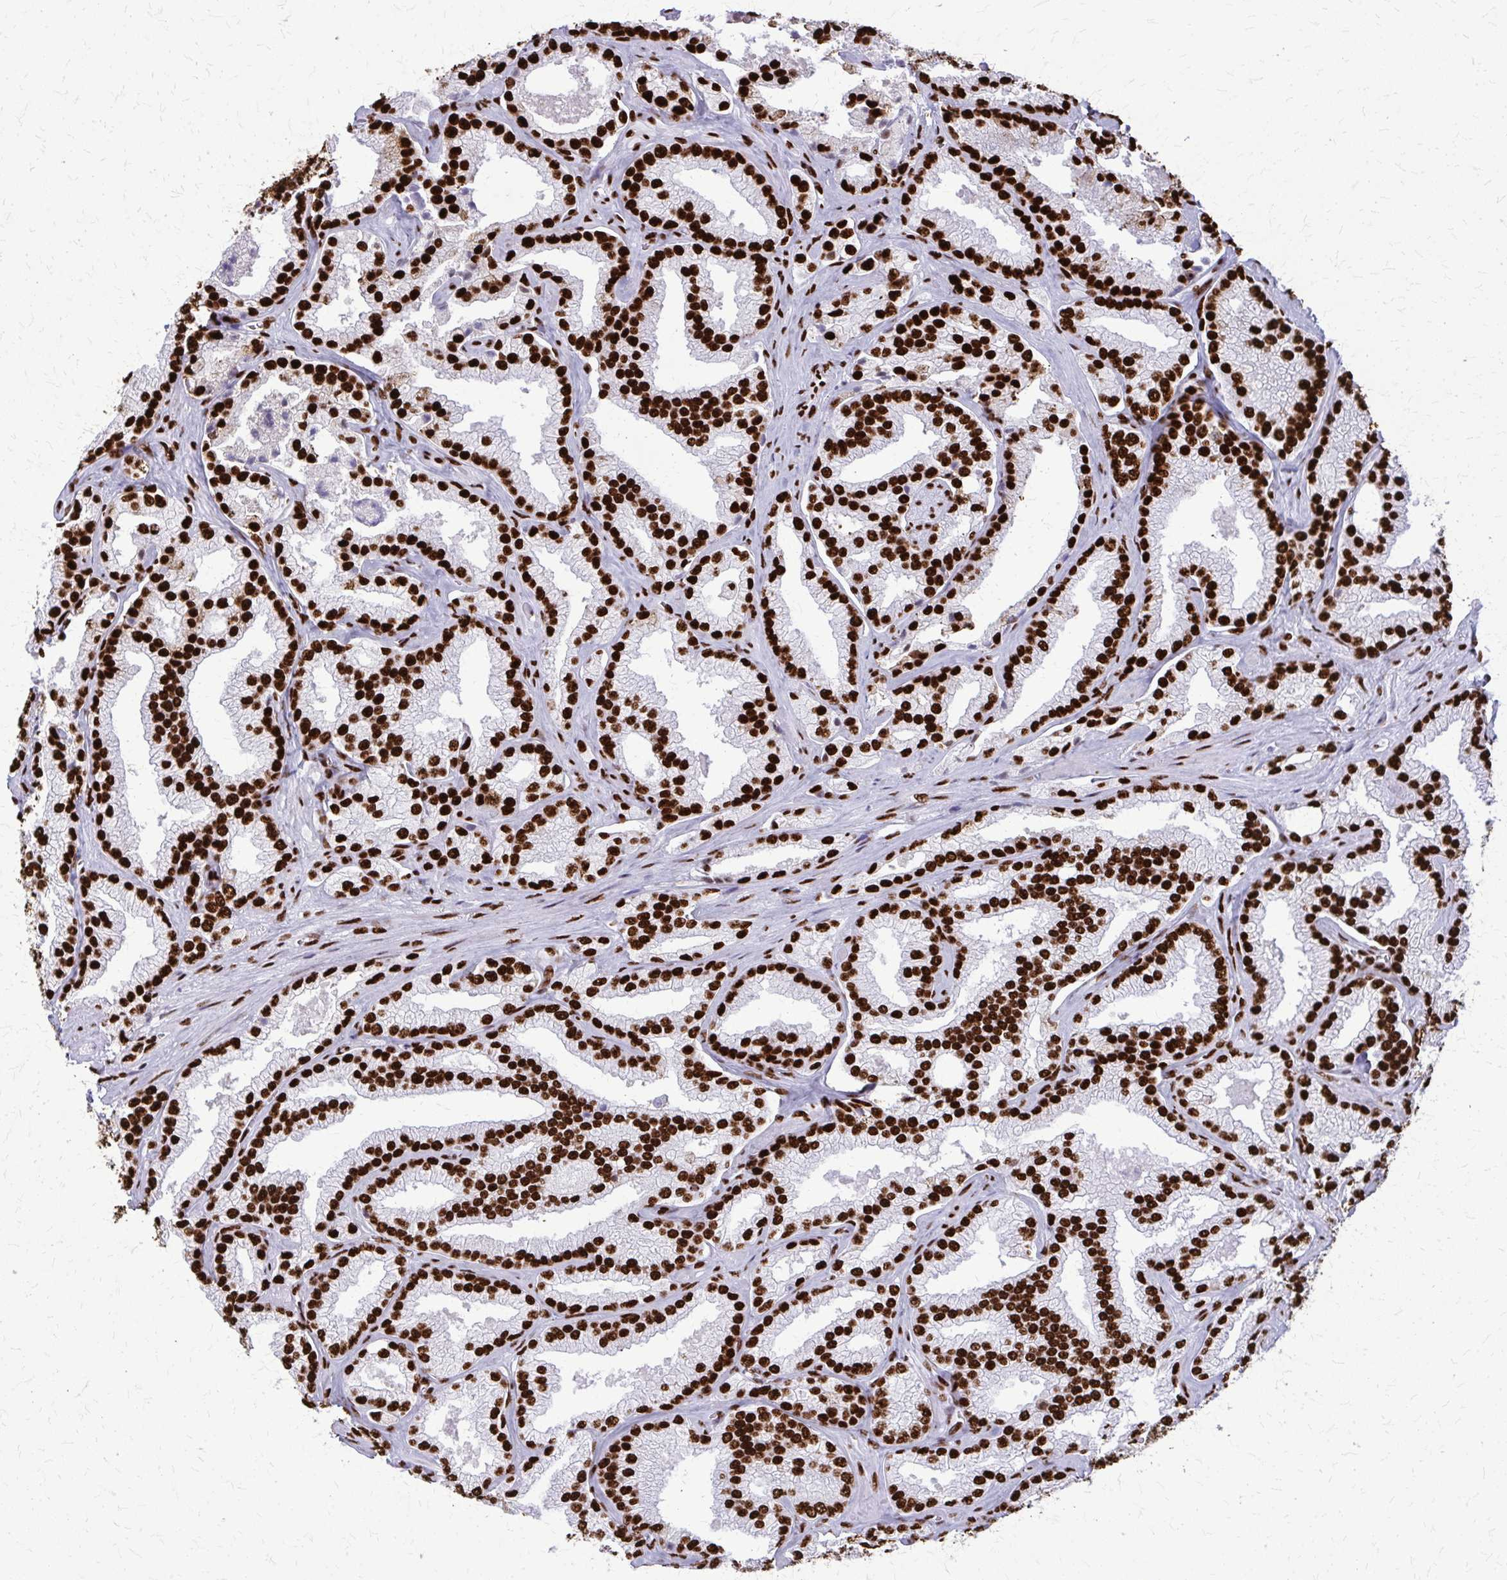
{"staining": {"intensity": "strong", "quantity": ">75%", "location": "nuclear"}, "tissue": "prostate cancer", "cell_type": "Tumor cells", "image_type": "cancer", "snomed": [{"axis": "morphology", "description": "Adenocarcinoma, High grade"}, {"axis": "topography", "description": "Prostate"}], "caption": "High-grade adenocarcinoma (prostate) was stained to show a protein in brown. There is high levels of strong nuclear staining in about >75% of tumor cells.", "gene": "SFPQ", "patient": {"sex": "male", "age": 68}}